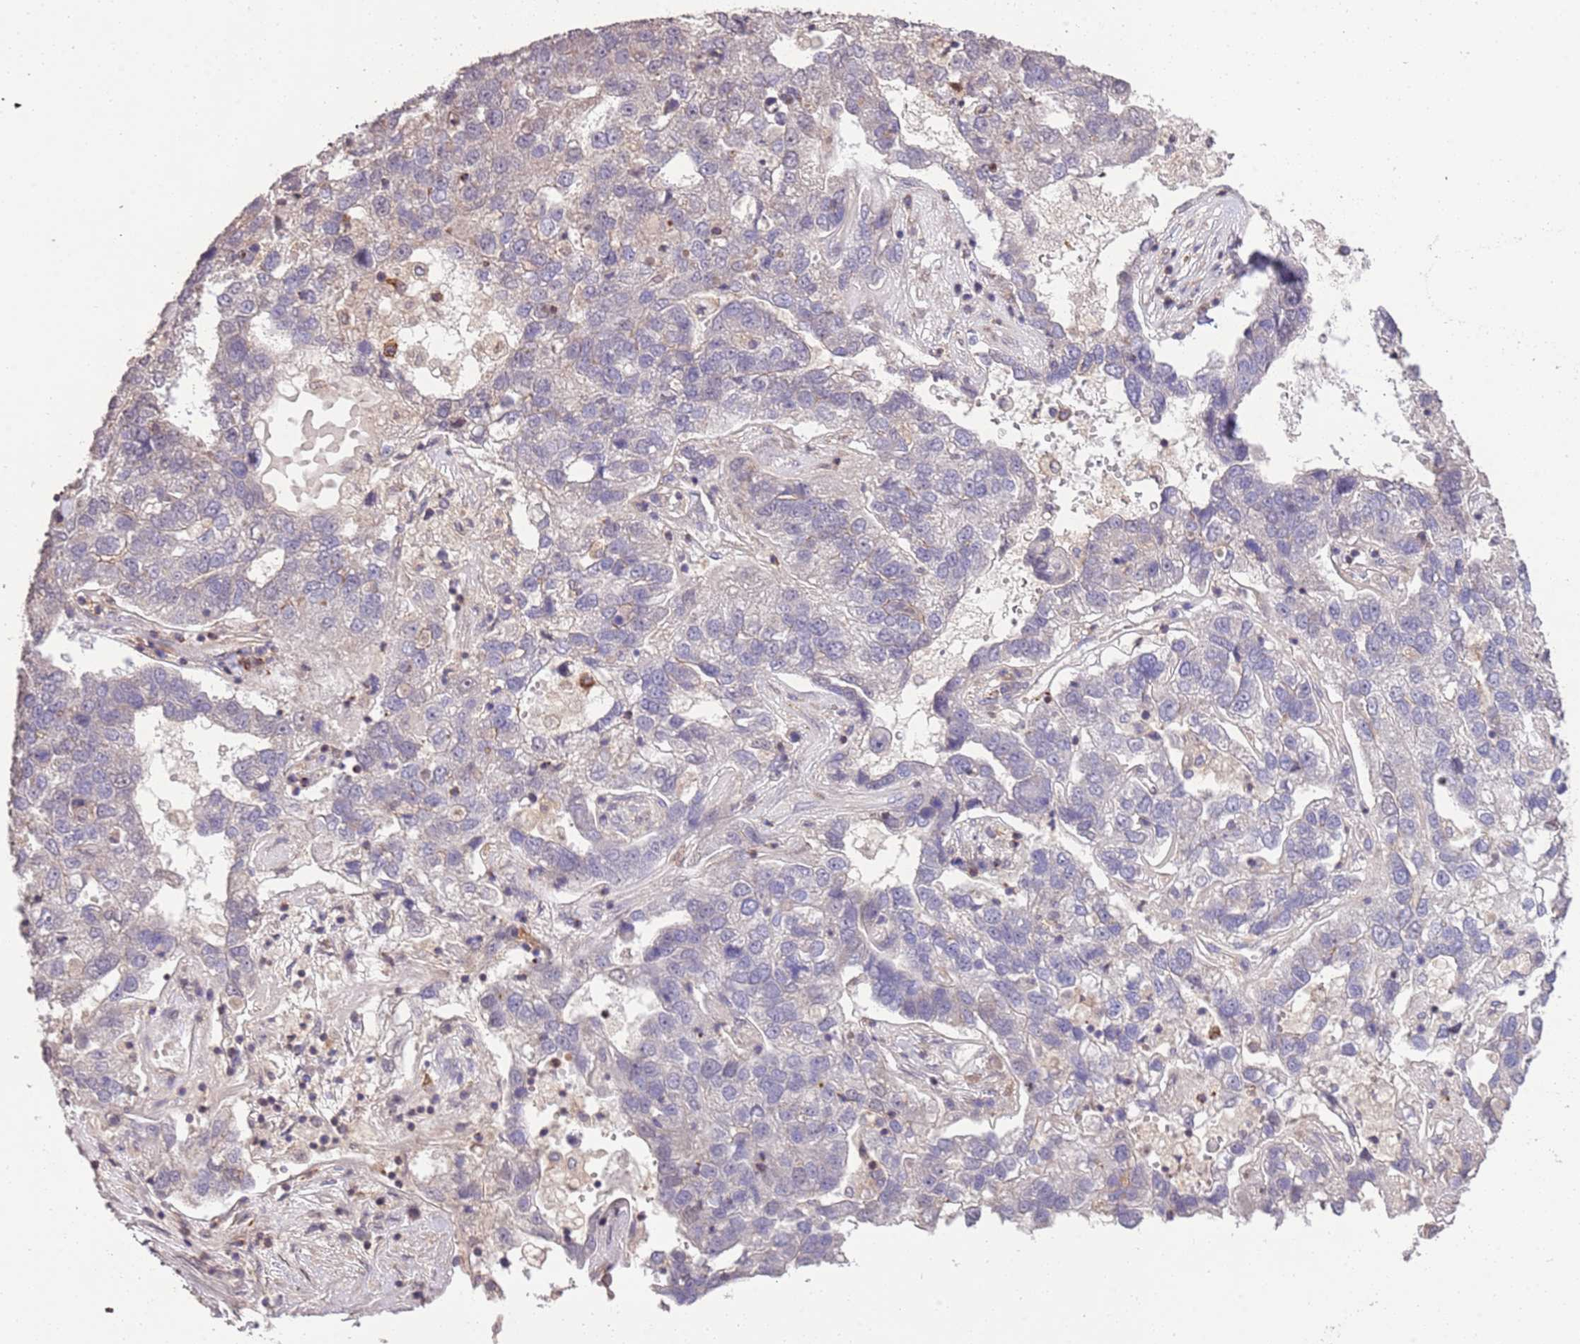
{"staining": {"intensity": "negative", "quantity": "none", "location": "none"}, "tissue": "pancreatic cancer", "cell_type": "Tumor cells", "image_type": "cancer", "snomed": [{"axis": "morphology", "description": "Adenocarcinoma, NOS"}, {"axis": "topography", "description": "Pancreas"}], "caption": "High power microscopy image of an IHC photomicrograph of adenocarcinoma (pancreatic), revealing no significant positivity in tumor cells.", "gene": "SLC16A4", "patient": {"sex": "female", "age": 61}}